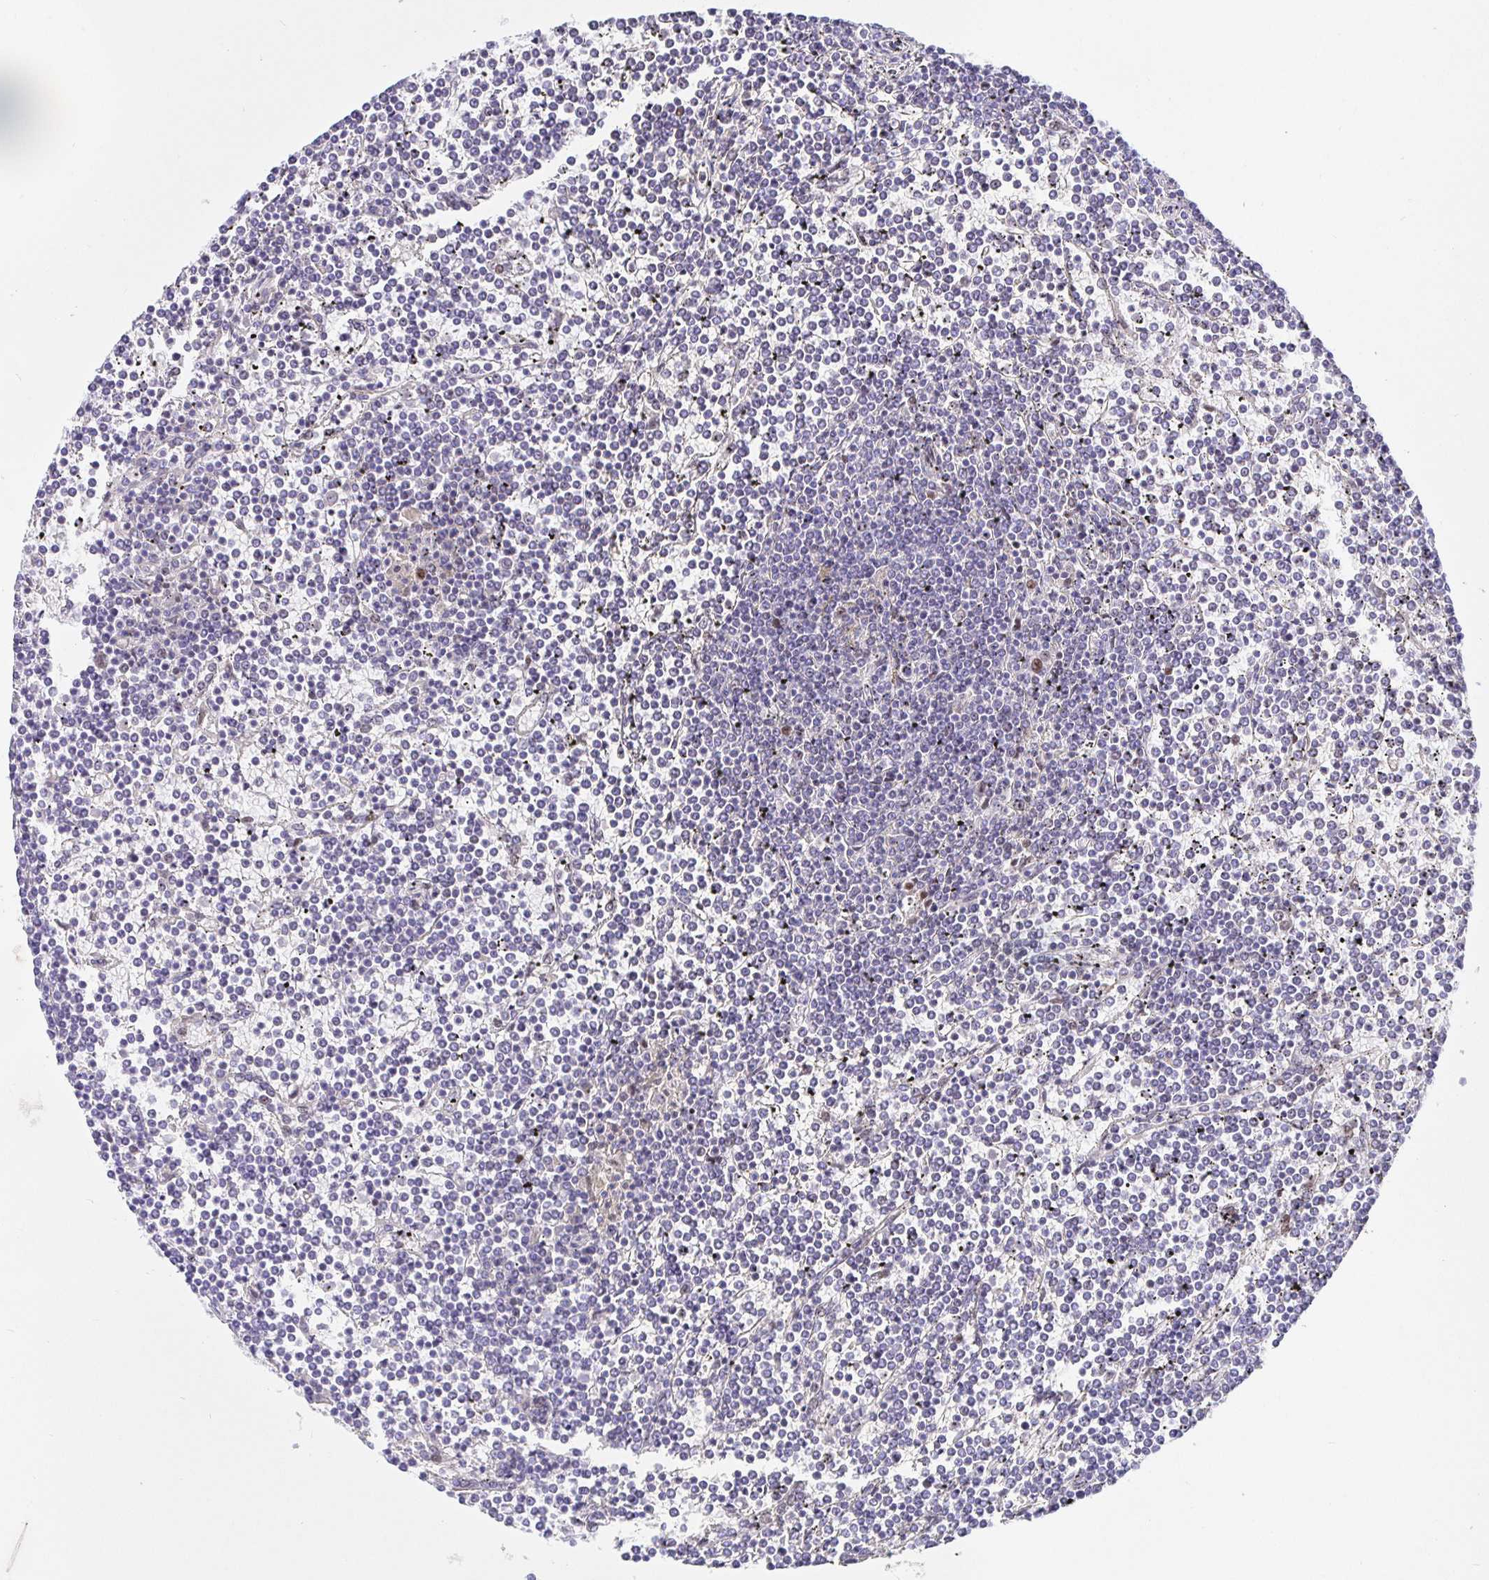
{"staining": {"intensity": "negative", "quantity": "none", "location": "none"}, "tissue": "lymphoma", "cell_type": "Tumor cells", "image_type": "cancer", "snomed": [{"axis": "morphology", "description": "Malignant lymphoma, non-Hodgkin's type, Low grade"}, {"axis": "topography", "description": "Spleen"}], "caption": "A micrograph of human lymphoma is negative for staining in tumor cells.", "gene": "KBTBD13", "patient": {"sex": "female", "age": 19}}